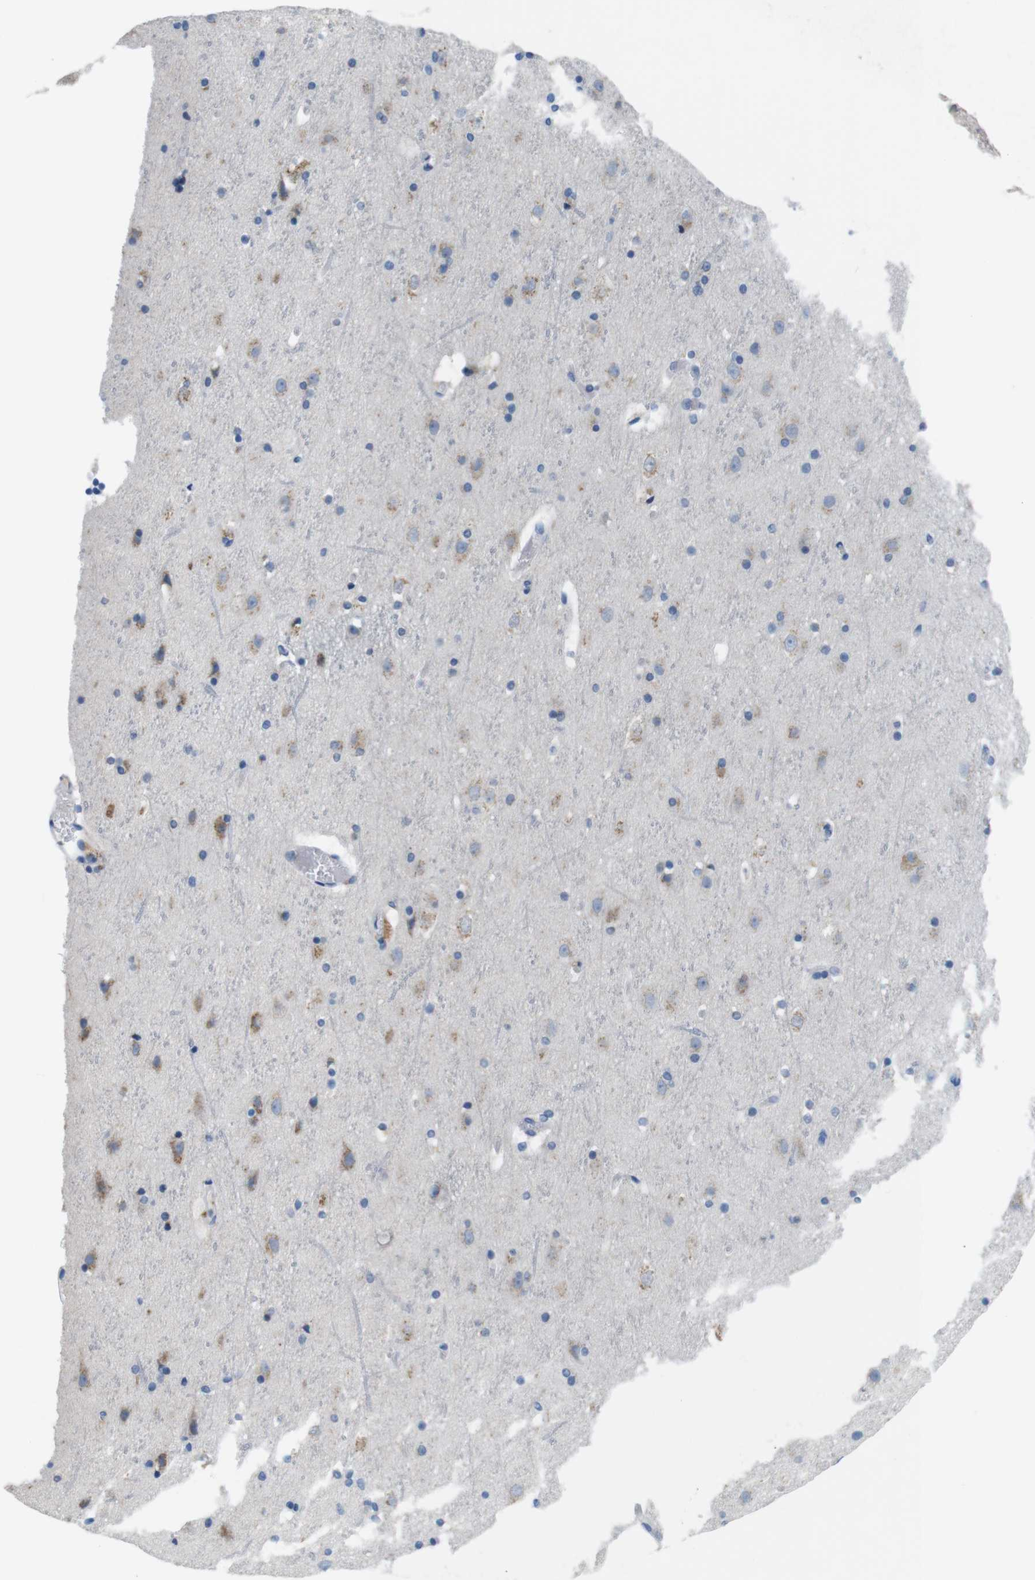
{"staining": {"intensity": "negative", "quantity": "none", "location": "none"}, "tissue": "cerebral cortex", "cell_type": "Endothelial cells", "image_type": "normal", "snomed": [{"axis": "morphology", "description": "Normal tissue, NOS"}, {"axis": "topography", "description": "Cerebral cortex"}], "caption": "Immunohistochemistry (IHC) of normal cerebral cortex demonstrates no staining in endothelial cells.", "gene": "GOLGA2", "patient": {"sex": "male", "age": 45}}